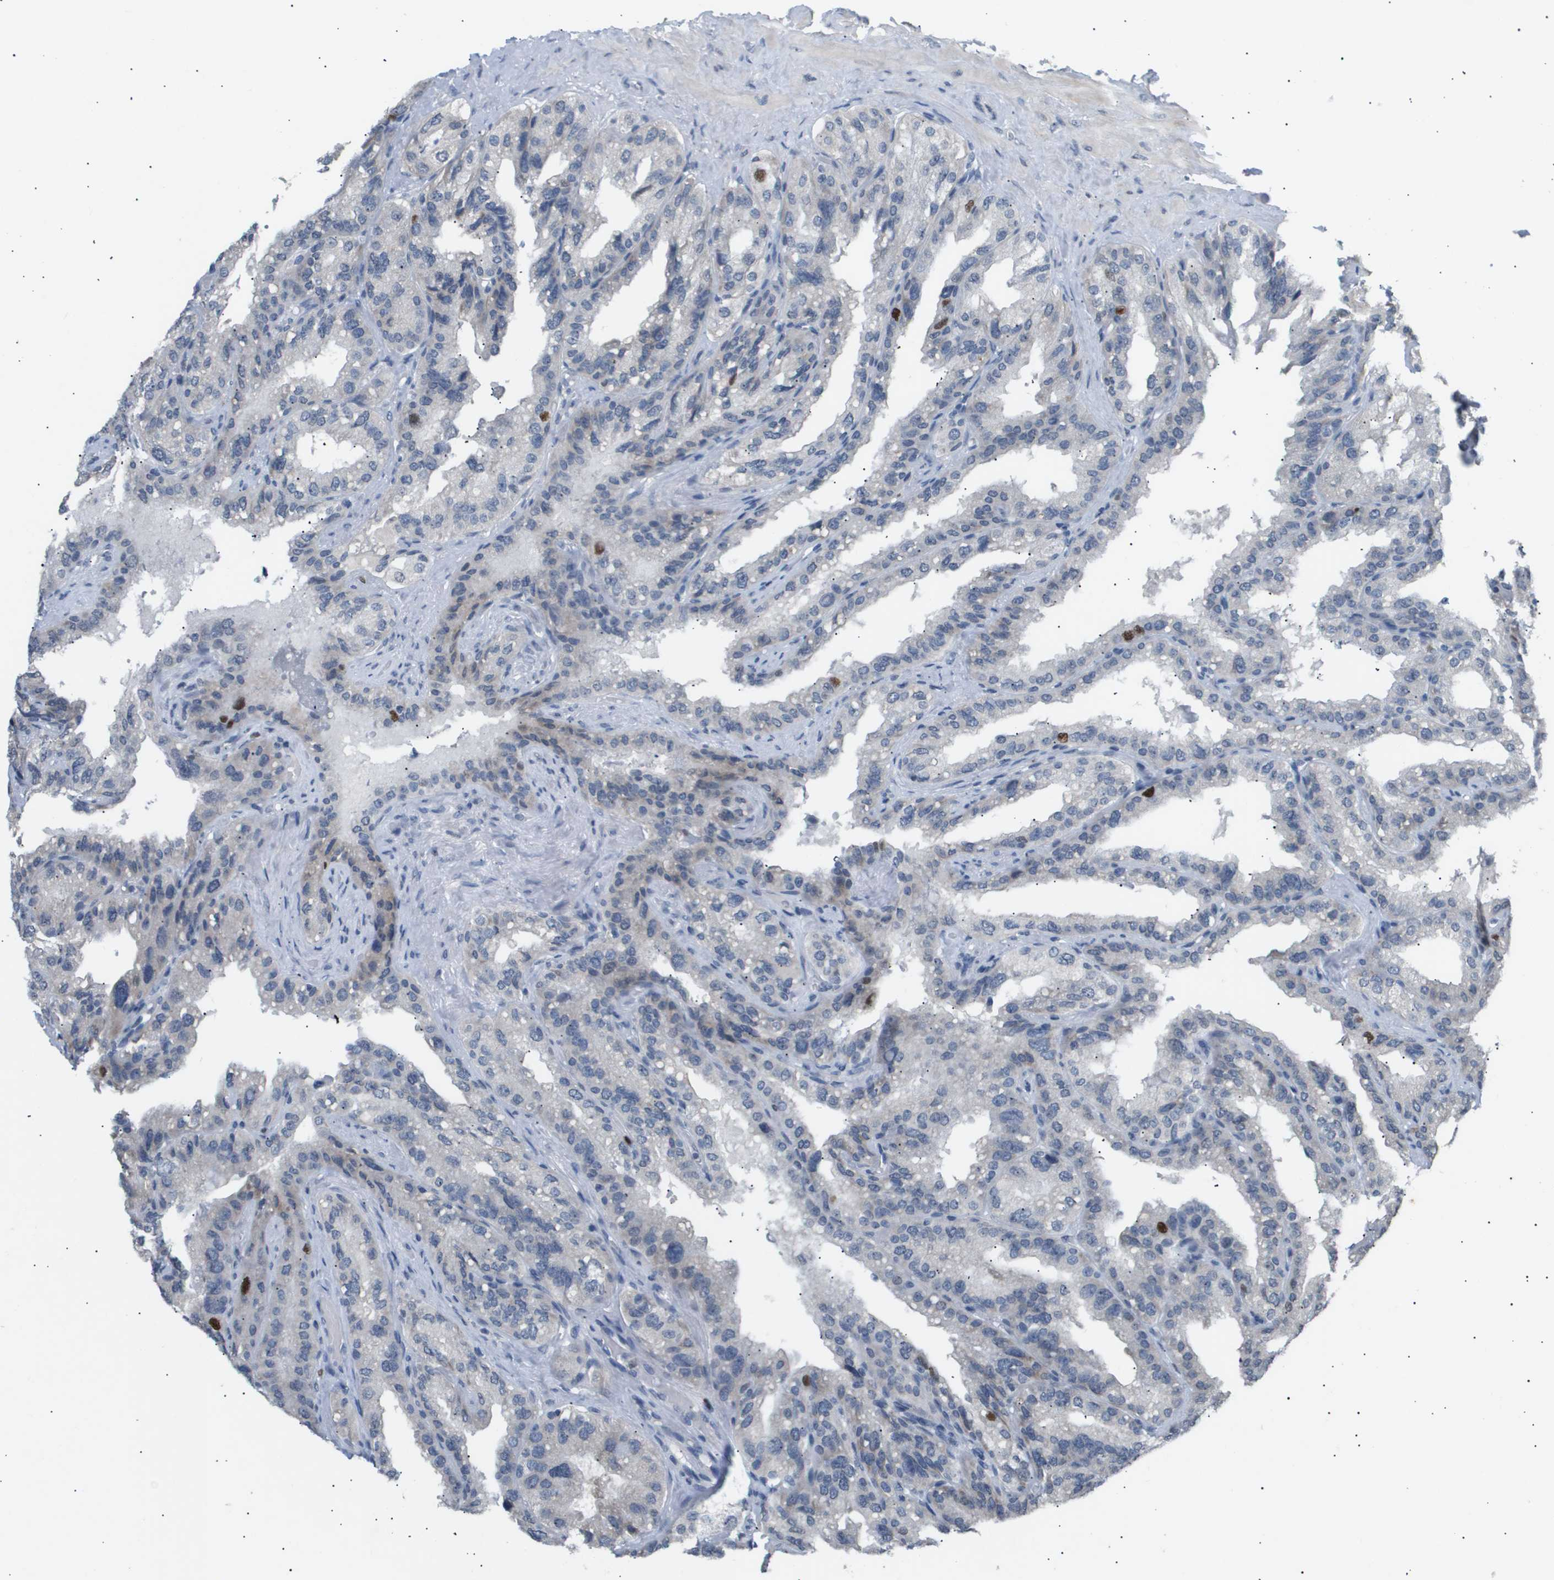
{"staining": {"intensity": "strong", "quantity": "<25%", "location": "nuclear"}, "tissue": "seminal vesicle", "cell_type": "Glandular cells", "image_type": "normal", "snomed": [{"axis": "morphology", "description": "Normal tissue, NOS"}, {"axis": "topography", "description": "Seminal veicle"}], "caption": "Glandular cells exhibit medium levels of strong nuclear expression in about <25% of cells in benign human seminal vesicle. (brown staining indicates protein expression, while blue staining denotes nuclei).", "gene": "ANAPC2", "patient": {"sex": "male", "age": 68}}